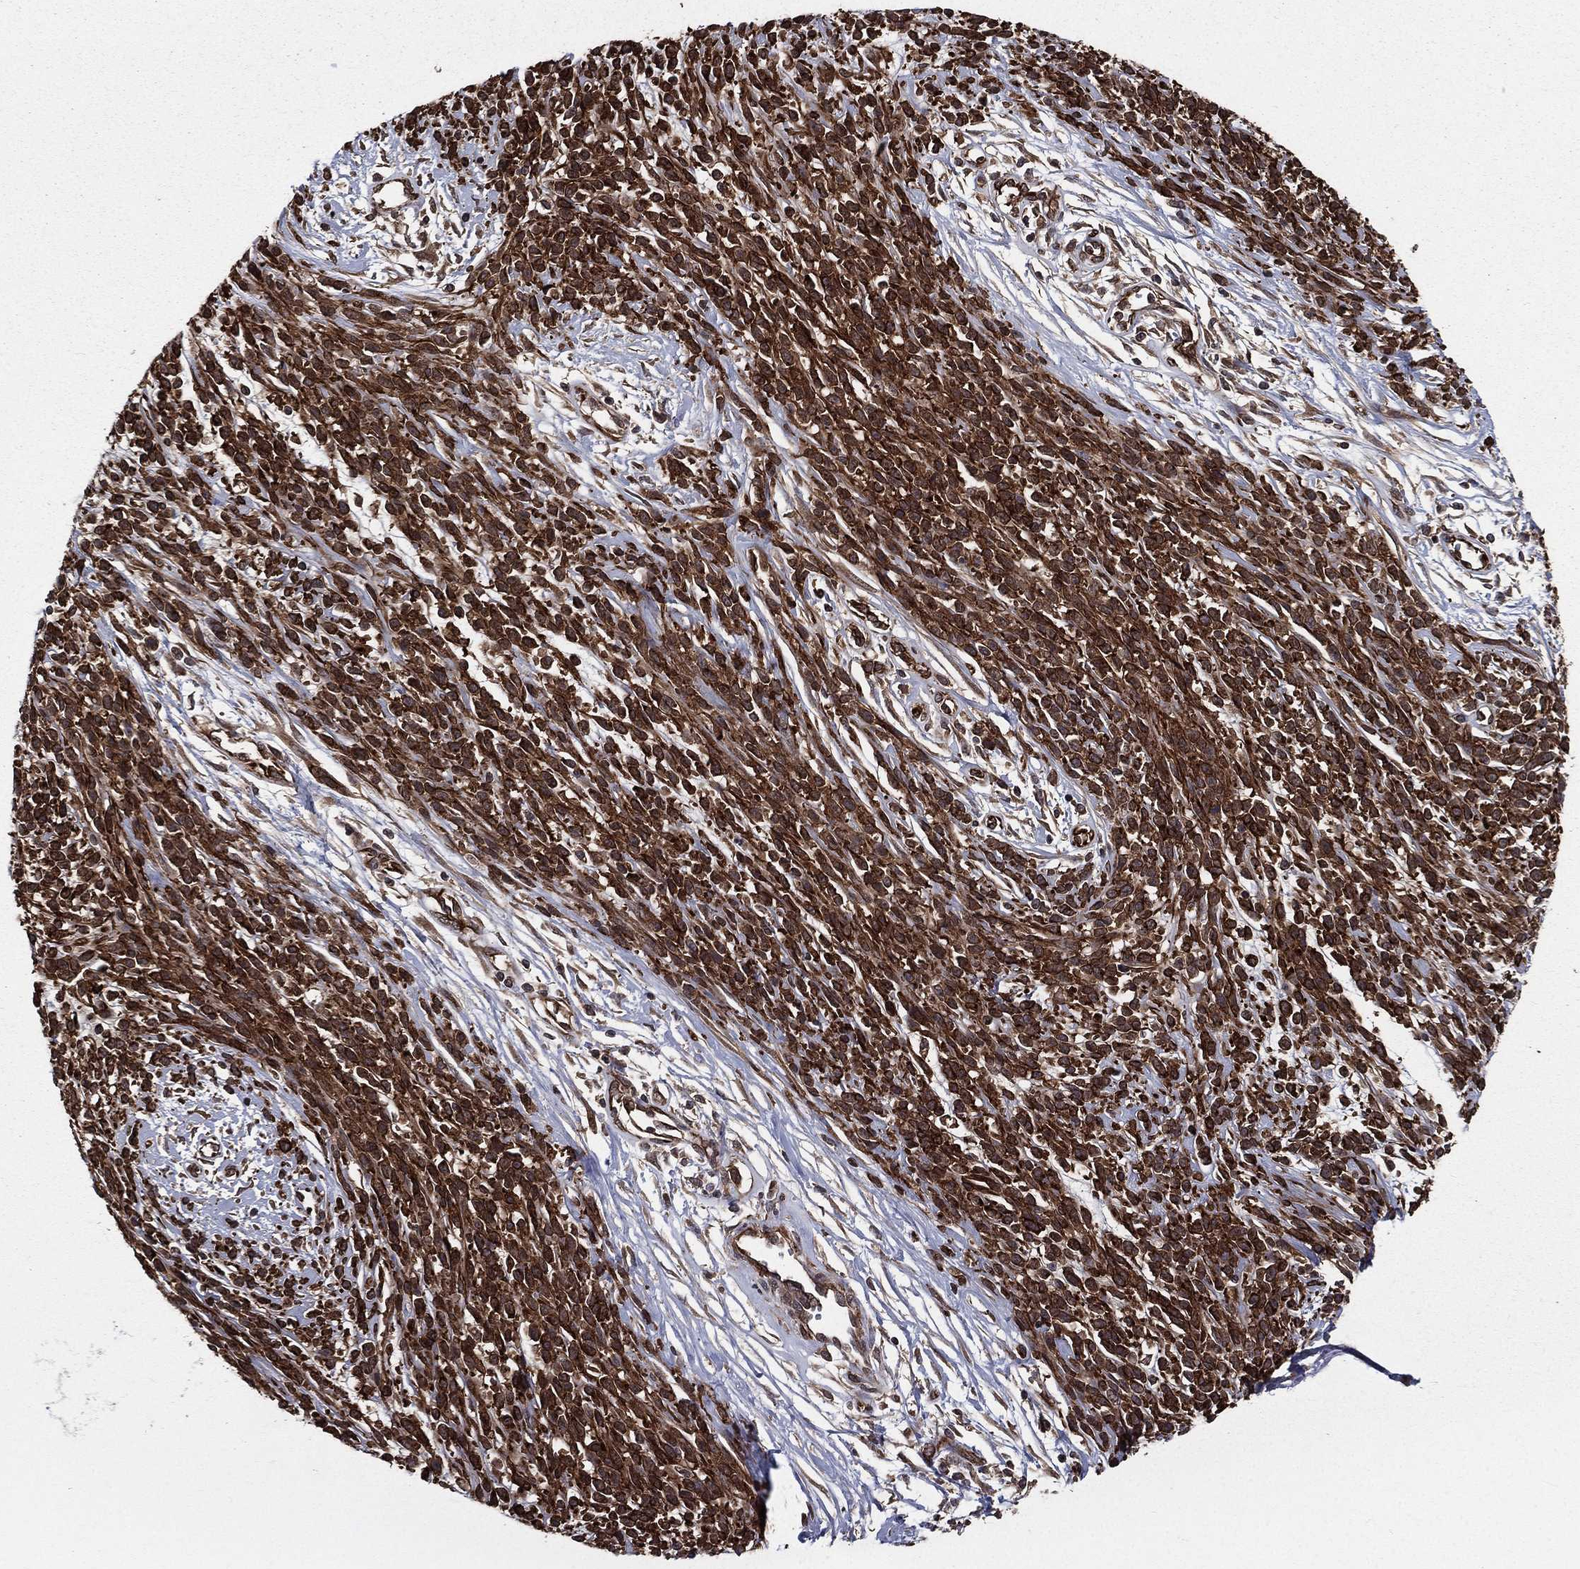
{"staining": {"intensity": "strong", "quantity": ">75%", "location": "cytoplasmic/membranous"}, "tissue": "melanoma", "cell_type": "Tumor cells", "image_type": "cancer", "snomed": [{"axis": "morphology", "description": "Malignant melanoma, NOS"}, {"axis": "topography", "description": "Skin"}, {"axis": "topography", "description": "Skin of trunk"}], "caption": "This histopathology image reveals immunohistochemistry (IHC) staining of melanoma, with high strong cytoplasmic/membranous expression in approximately >75% of tumor cells.", "gene": "CERT1", "patient": {"sex": "male", "age": 74}}